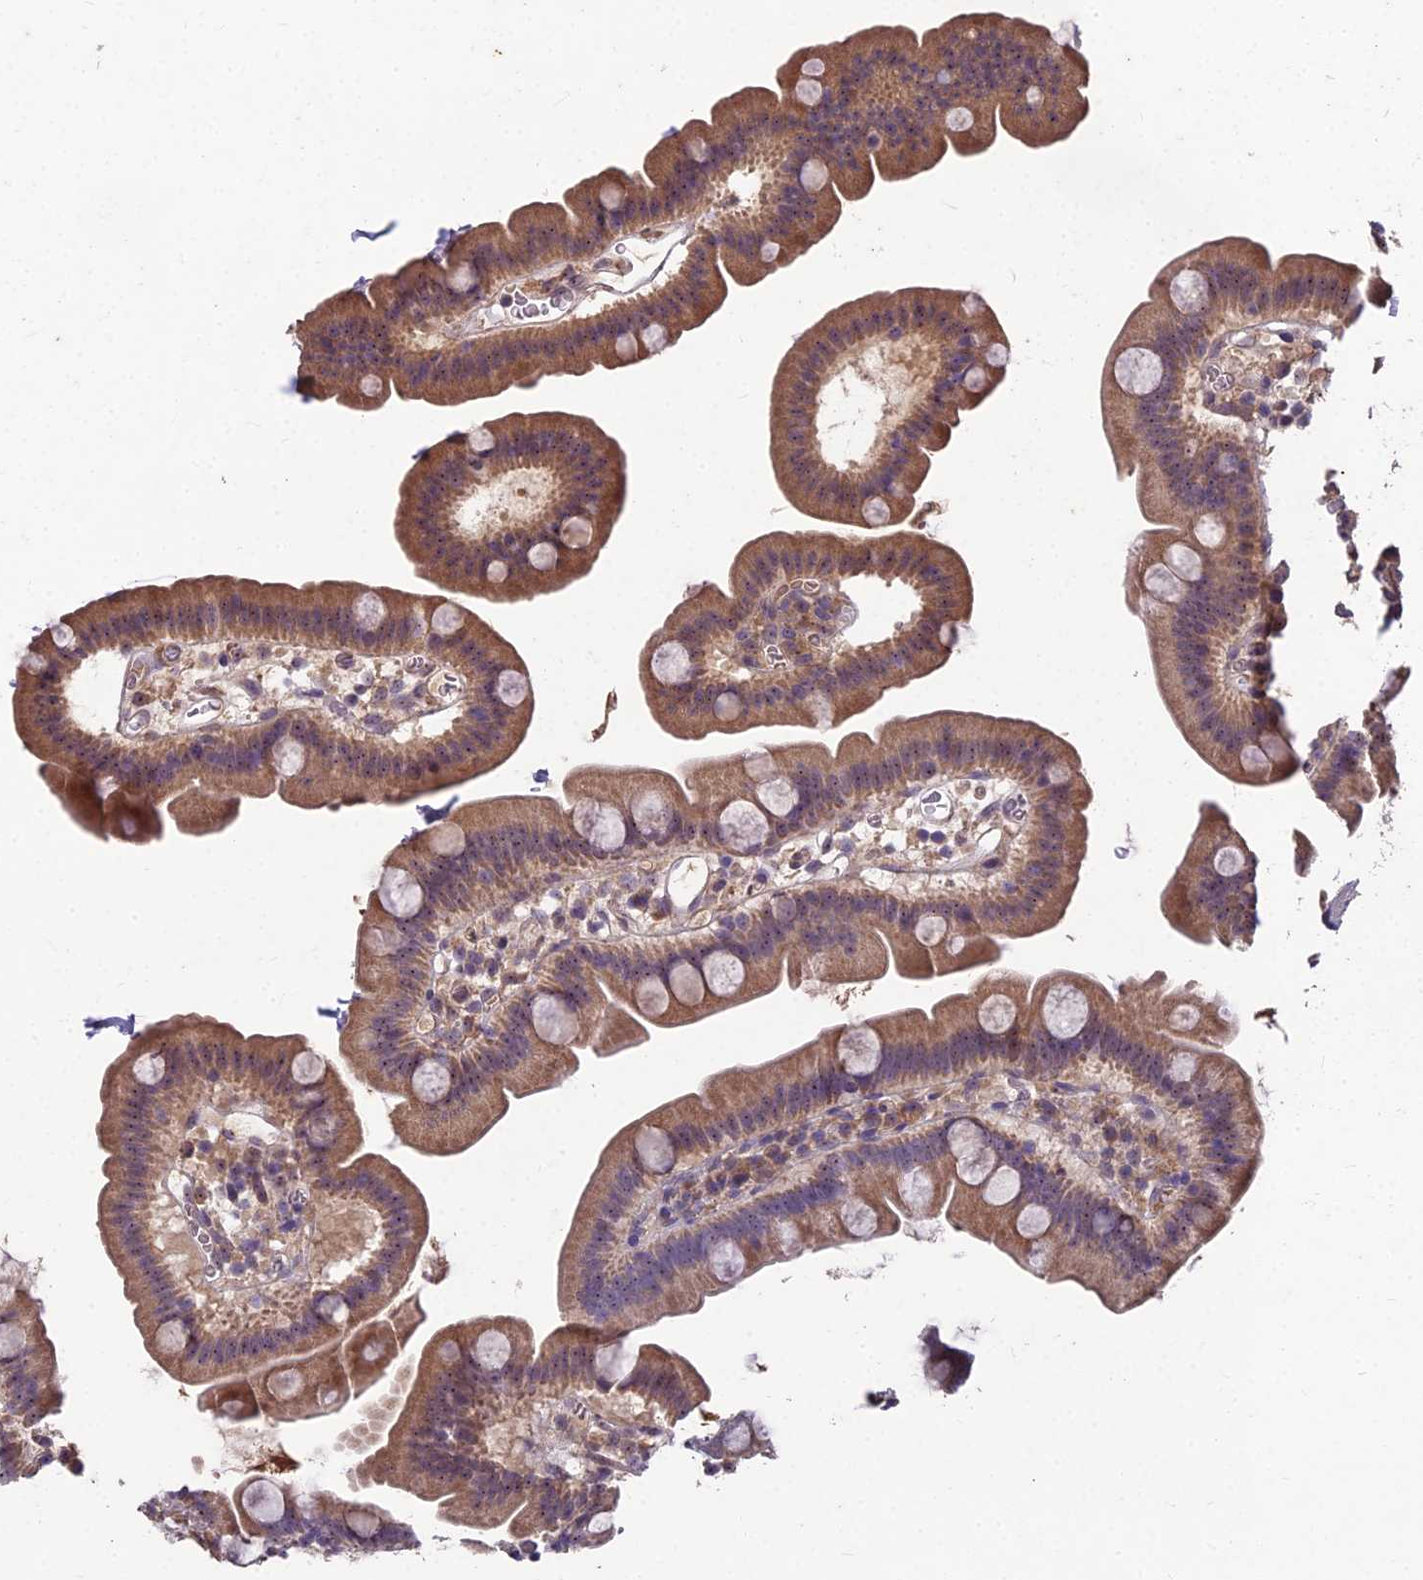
{"staining": {"intensity": "moderate", "quantity": ">75%", "location": "cytoplasmic/membranous"}, "tissue": "small intestine", "cell_type": "Glandular cells", "image_type": "normal", "snomed": [{"axis": "morphology", "description": "Normal tissue, NOS"}, {"axis": "topography", "description": "Small intestine"}], "caption": "Protein staining displays moderate cytoplasmic/membranous staining in approximately >75% of glandular cells in benign small intestine.", "gene": "ZNF333", "patient": {"sex": "female", "age": 68}}